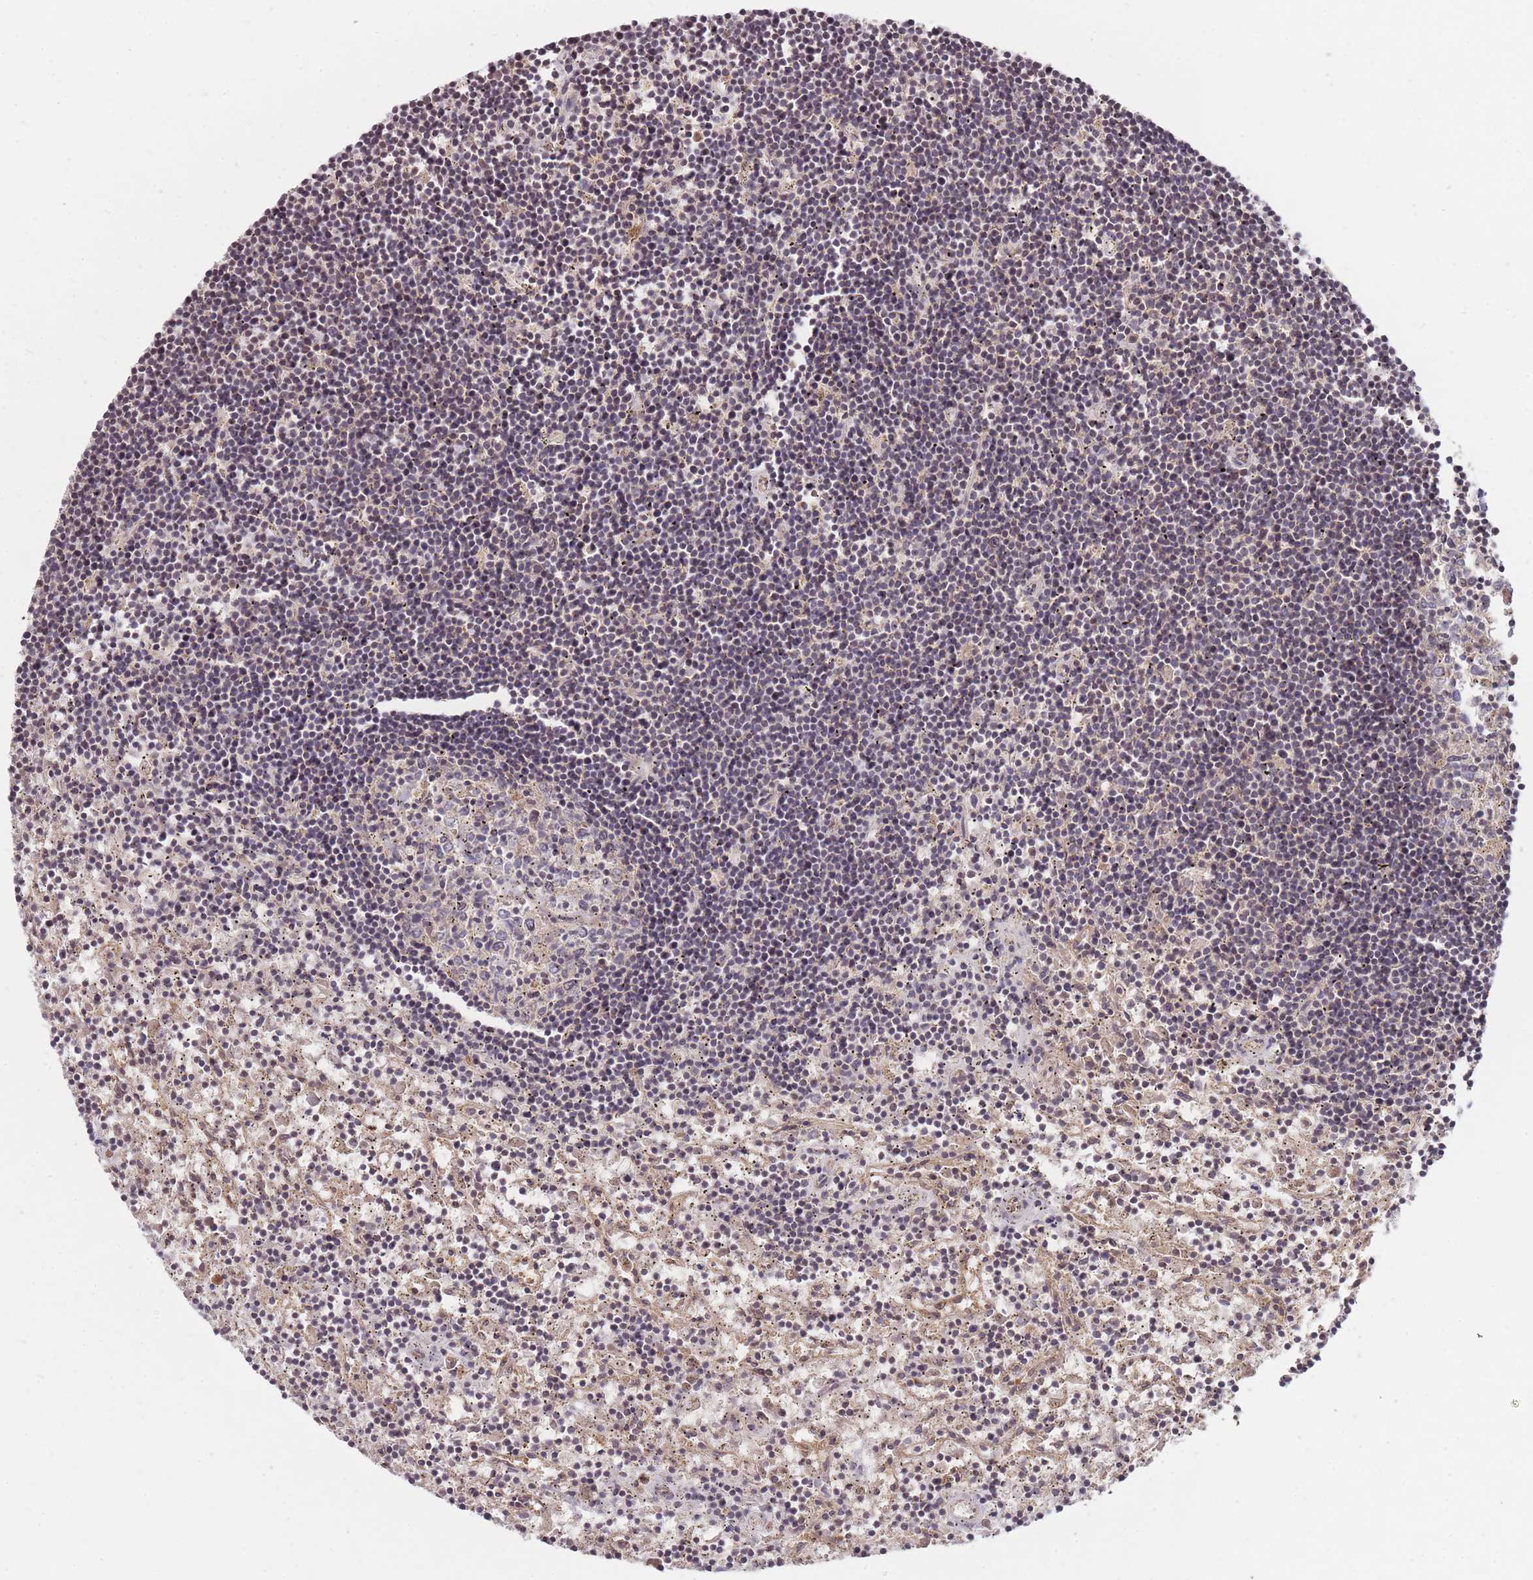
{"staining": {"intensity": "negative", "quantity": "none", "location": "none"}, "tissue": "lymphoma", "cell_type": "Tumor cells", "image_type": "cancer", "snomed": [{"axis": "morphology", "description": "Malignant lymphoma, non-Hodgkin's type, Low grade"}, {"axis": "topography", "description": "Spleen"}], "caption": "A micrograph of human lymphoma is negative for staining in tumor cells.", "gene": "RALGDS", "patient": {"sex": "male", "age": 76}}